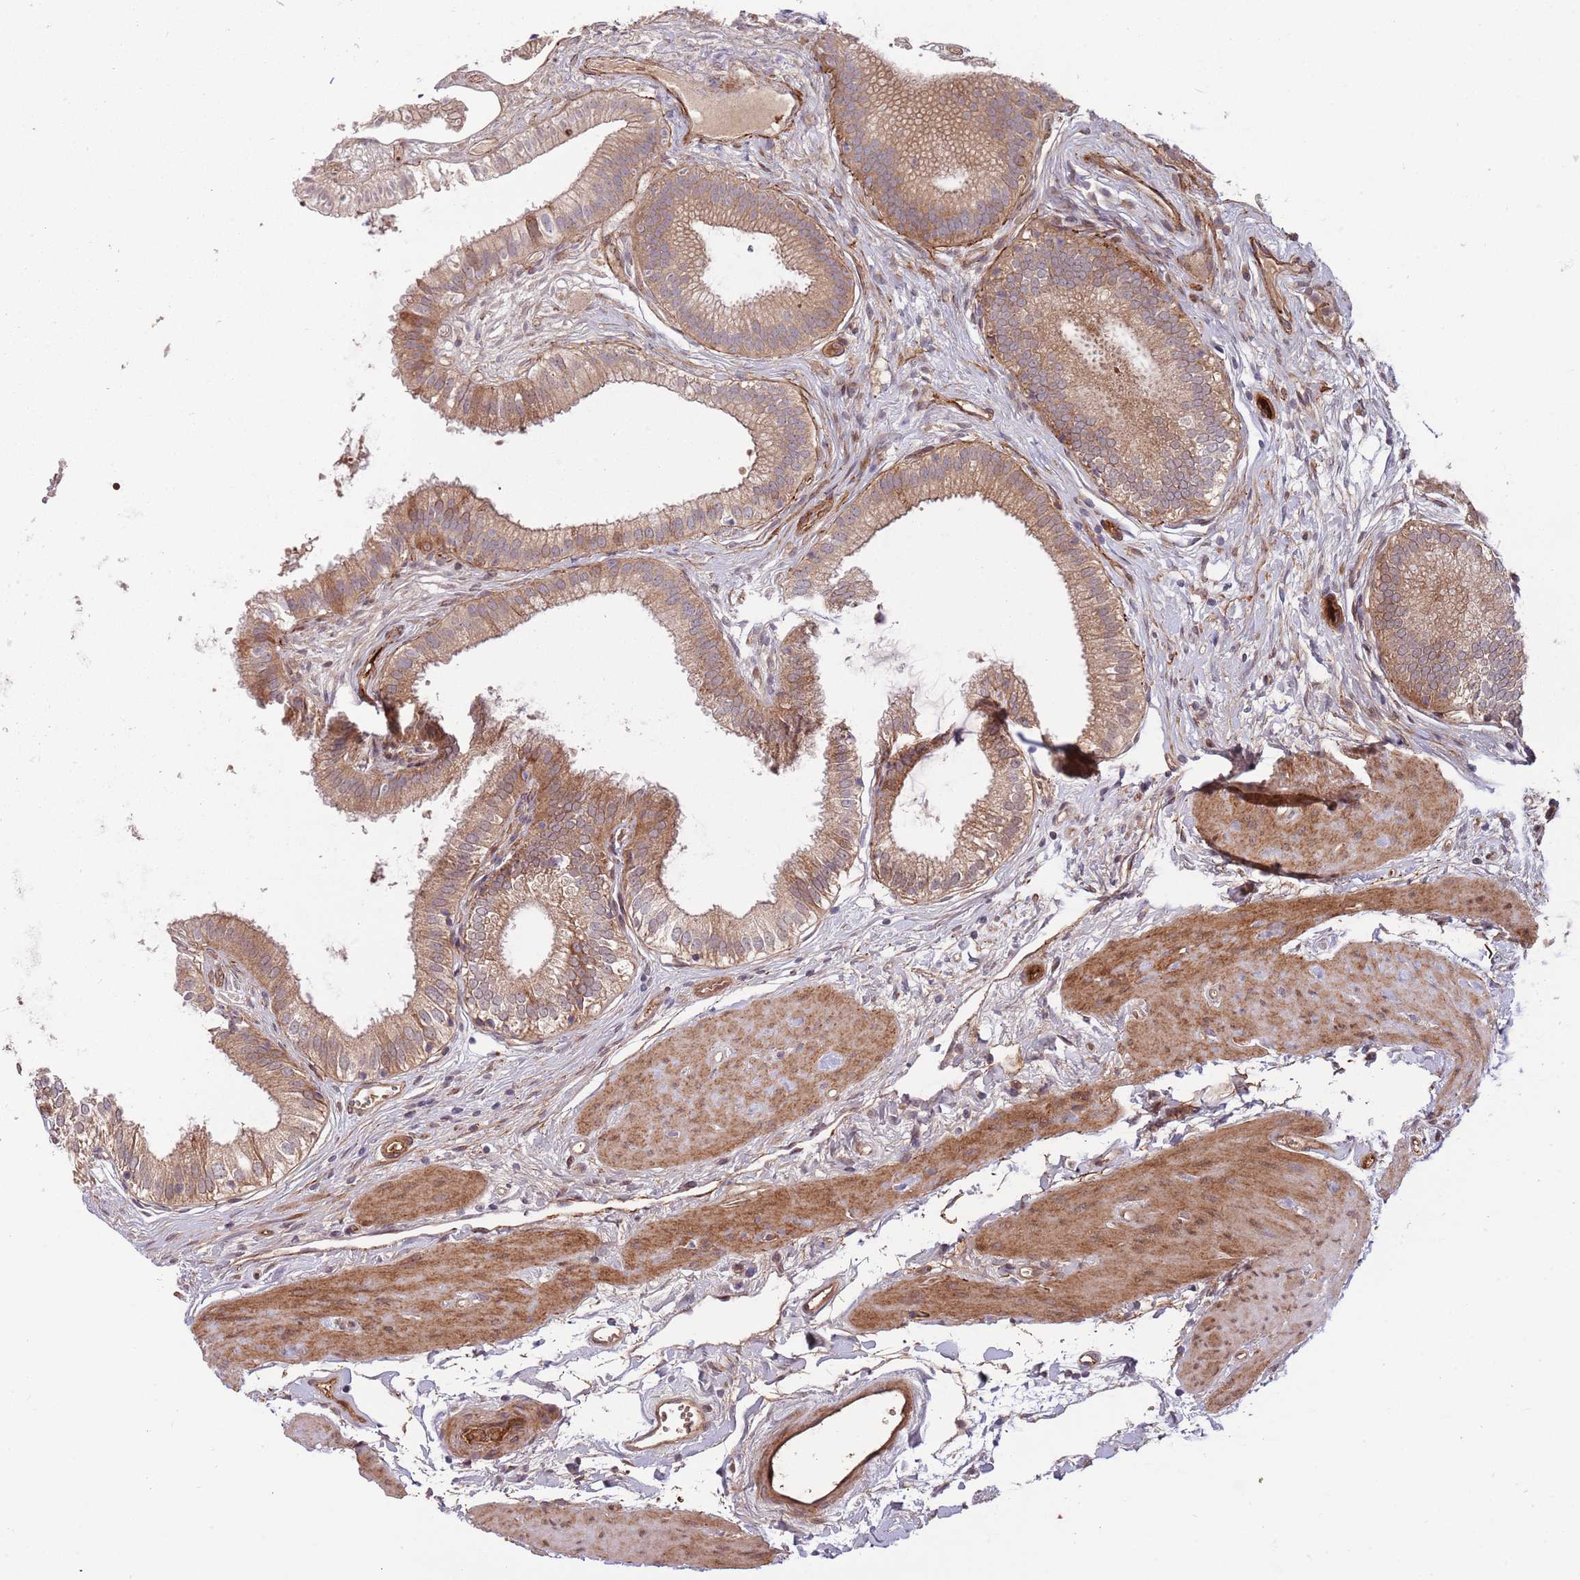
{"staining": {"intensity": "strong", "quantity": ">75%", "location": "cytoplasmic/membranous"}, "tissue": "gallbladder", "cell_type": "Glandular cells", "image_type": "normal", "snomed": [{"axis": "morphology", "description": "Normal tissue, NOS"}, {"axis": "topography", "description": "Gallbladder"}], "caption": "DAB immunohistochemical staining of normal human gallbladder displays strong cytoplasmic/membranous protein staining in approximately >75% of glandular cells.", "gene": "NT5DC4", "patient": {"sex": "female", "age": 54}}